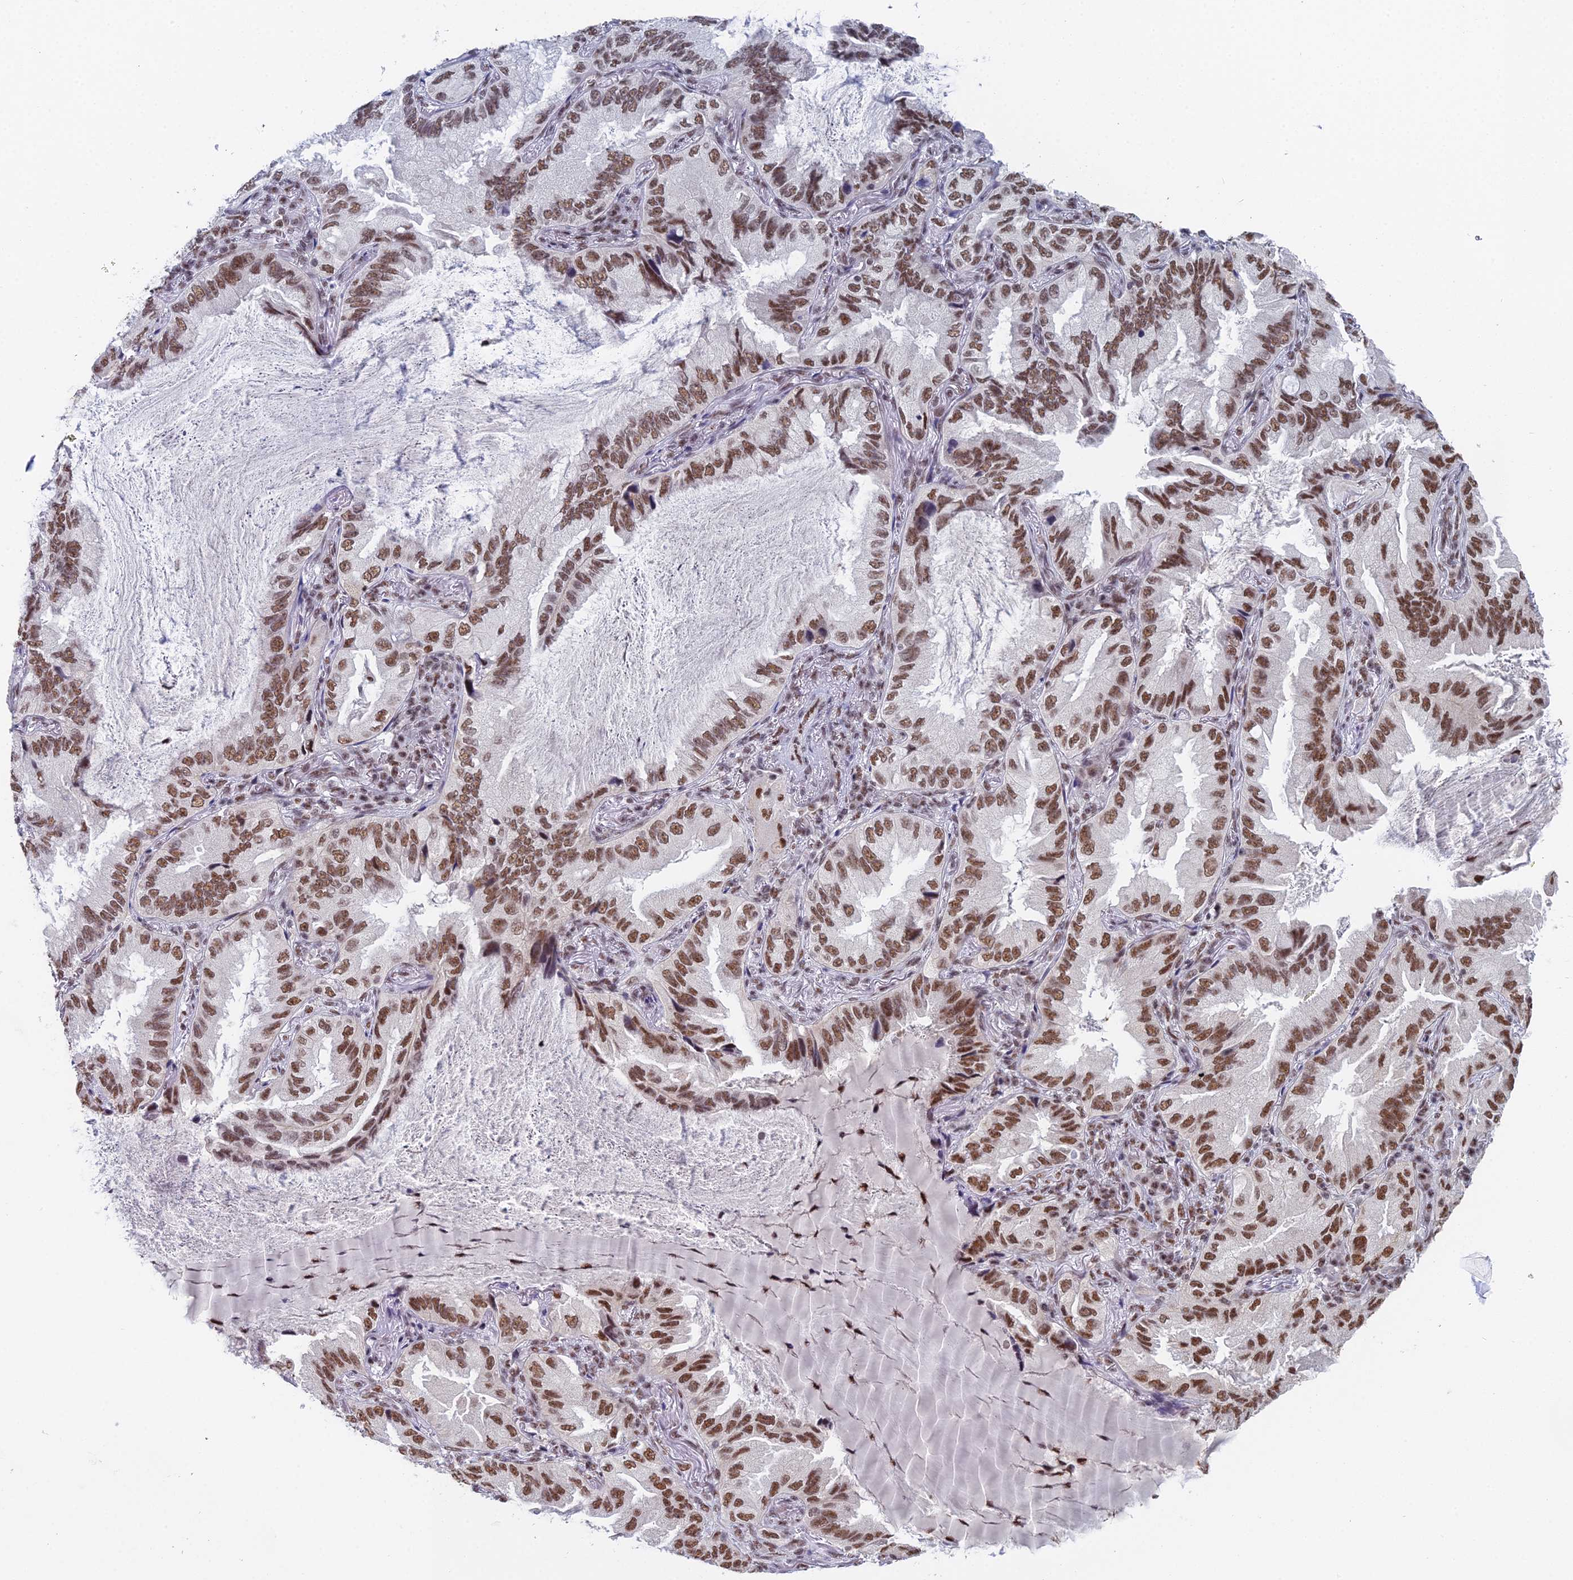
{"staining": {"intensity": "moderate", "quantity": ">75%", "location": "cytoplasmic/membranous,nuclear"}, "tissue": "lung cancer", "cell_type": "Tumor cells", "image_type": "cancer", "snomed": [{"axis": "morphology", "description": "Adenocarcinoma, NOS"}, {"axis": "topography", "description": "Lung"}], "caption": "The image shows immunohistochemical staining of adenocarcinoma (lung). There is moderate cytoplasmic/membranous and nuclear staining is present in approximately >75% of tumor cells. (brown staining indicates protein expression, while blue staining denotes nuclei).", "gene": "SF3B3", "patient": {"sex": "female", "age": 69}}